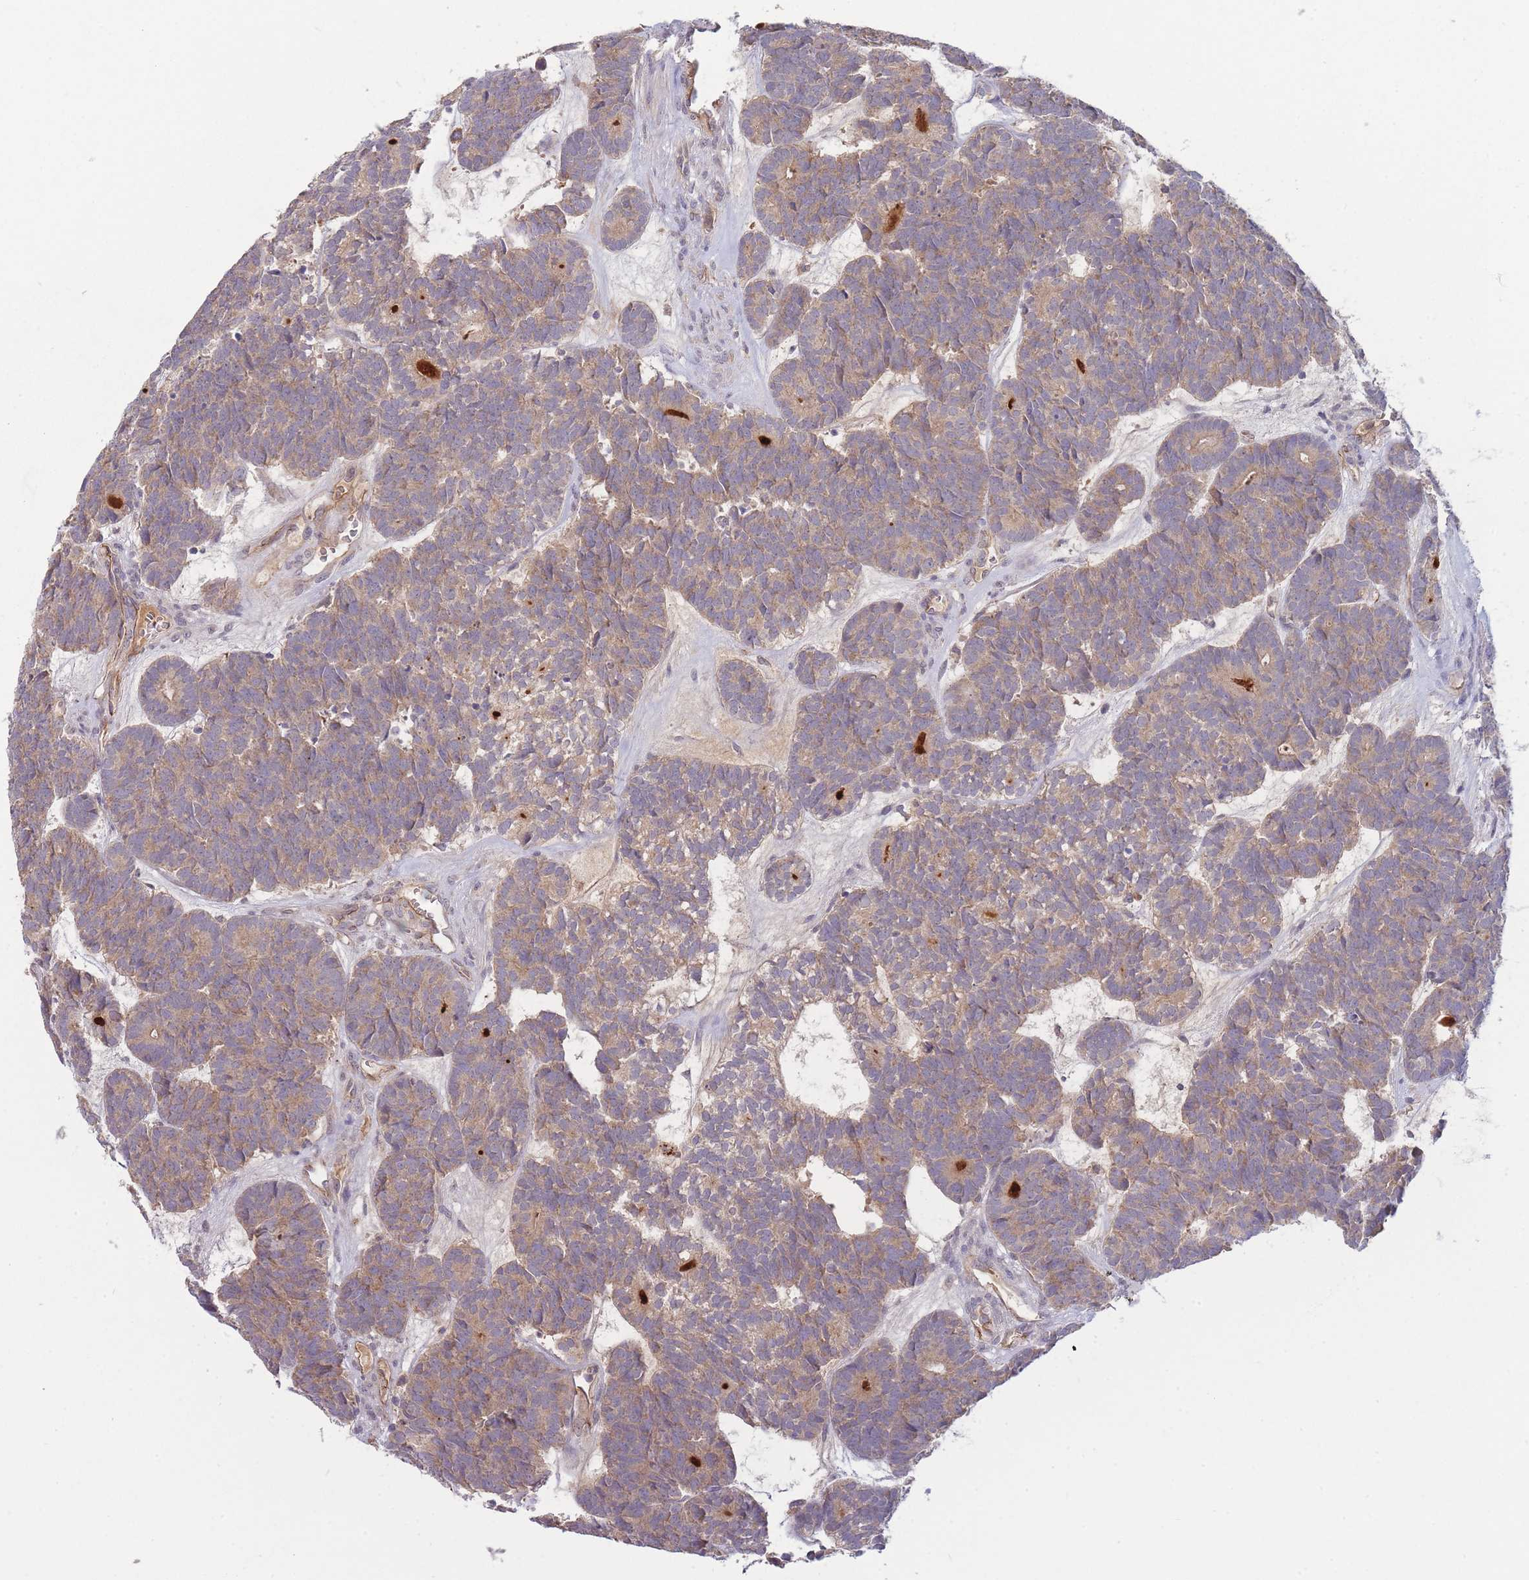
{"staining": {"intensity": "weak", "quantity": ">75%", "location": "cytoplasmic/membranous"}, "tissue": "head and neck cancer", "cell_type": "Tumor cells", "image_type": "cancer", "snomed": [{"axis": "morphology", "description": "Adenocarcinoma, NOS"}, {"axis": "topography", "description": "Head-Neck"}], "caption": "Human adenocarcinoma (head and neck) stained with a protein marker displays weak staining in tumor cells.", "gene": "NDUFAF5", "patient": {"sex": "female", "age": 81}}